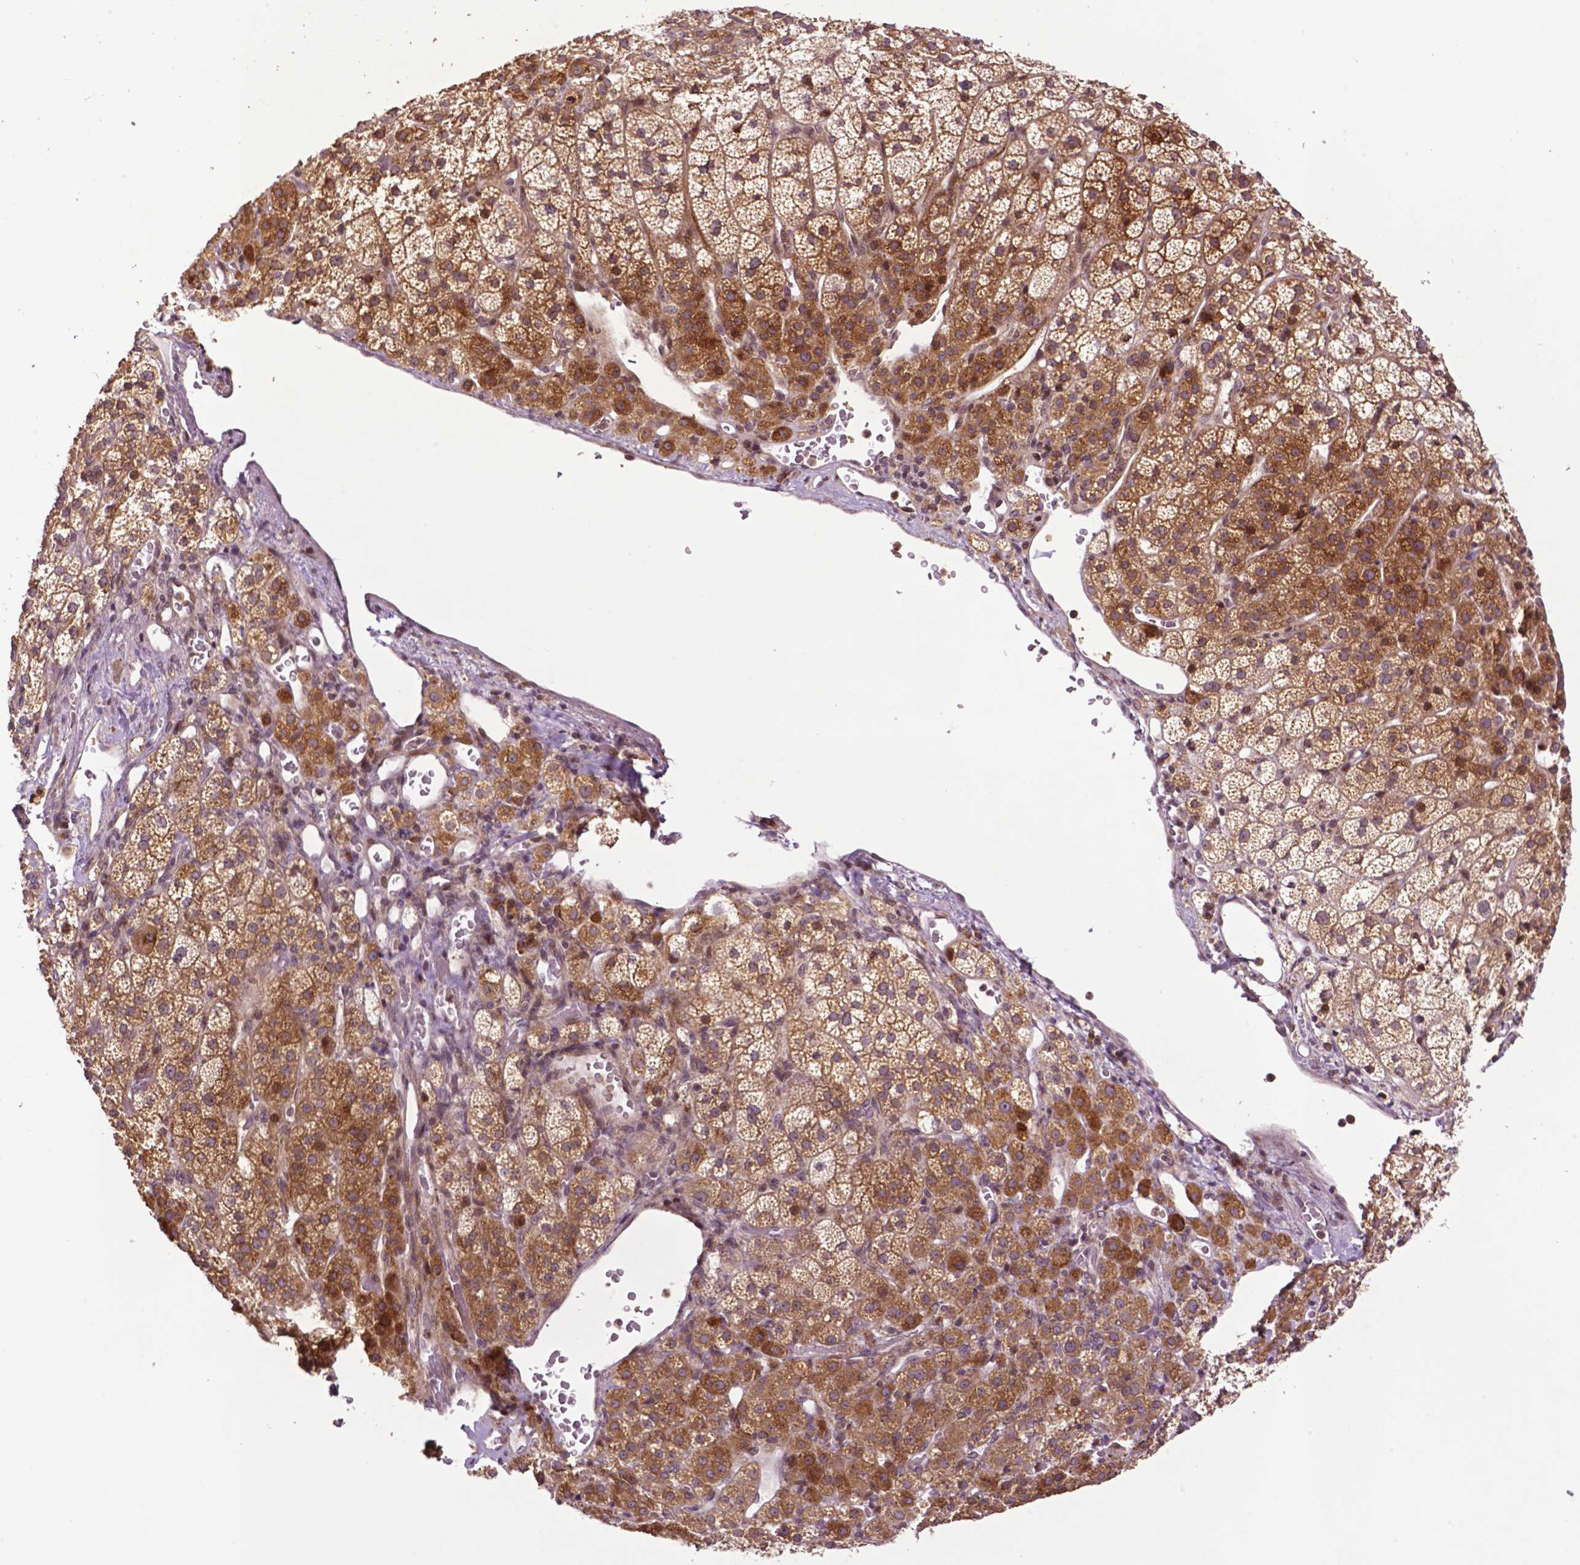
{"staining": {"intensity": "moderate", "quantity": "25%-75%", "location": "cytoplasmic/membranous"}, "tissue": "adrenal gland", "cell_type": "Glandular cells", "image_type": "normal", "snomed": [{"axis": "morphology", "description": "Normal tissue, NOS"}, {"axis": "topography", "description": "Adrenal gland"}], "caption": "Protein expression analysis of benign adrenal gland reveals moderate cytoplasmic/membranous positivity in about 25%-75% of glandular cells. Nuclei are stained in blue.", "gene": "TMX2", "patient": {"sex": "female", "age": 60}}